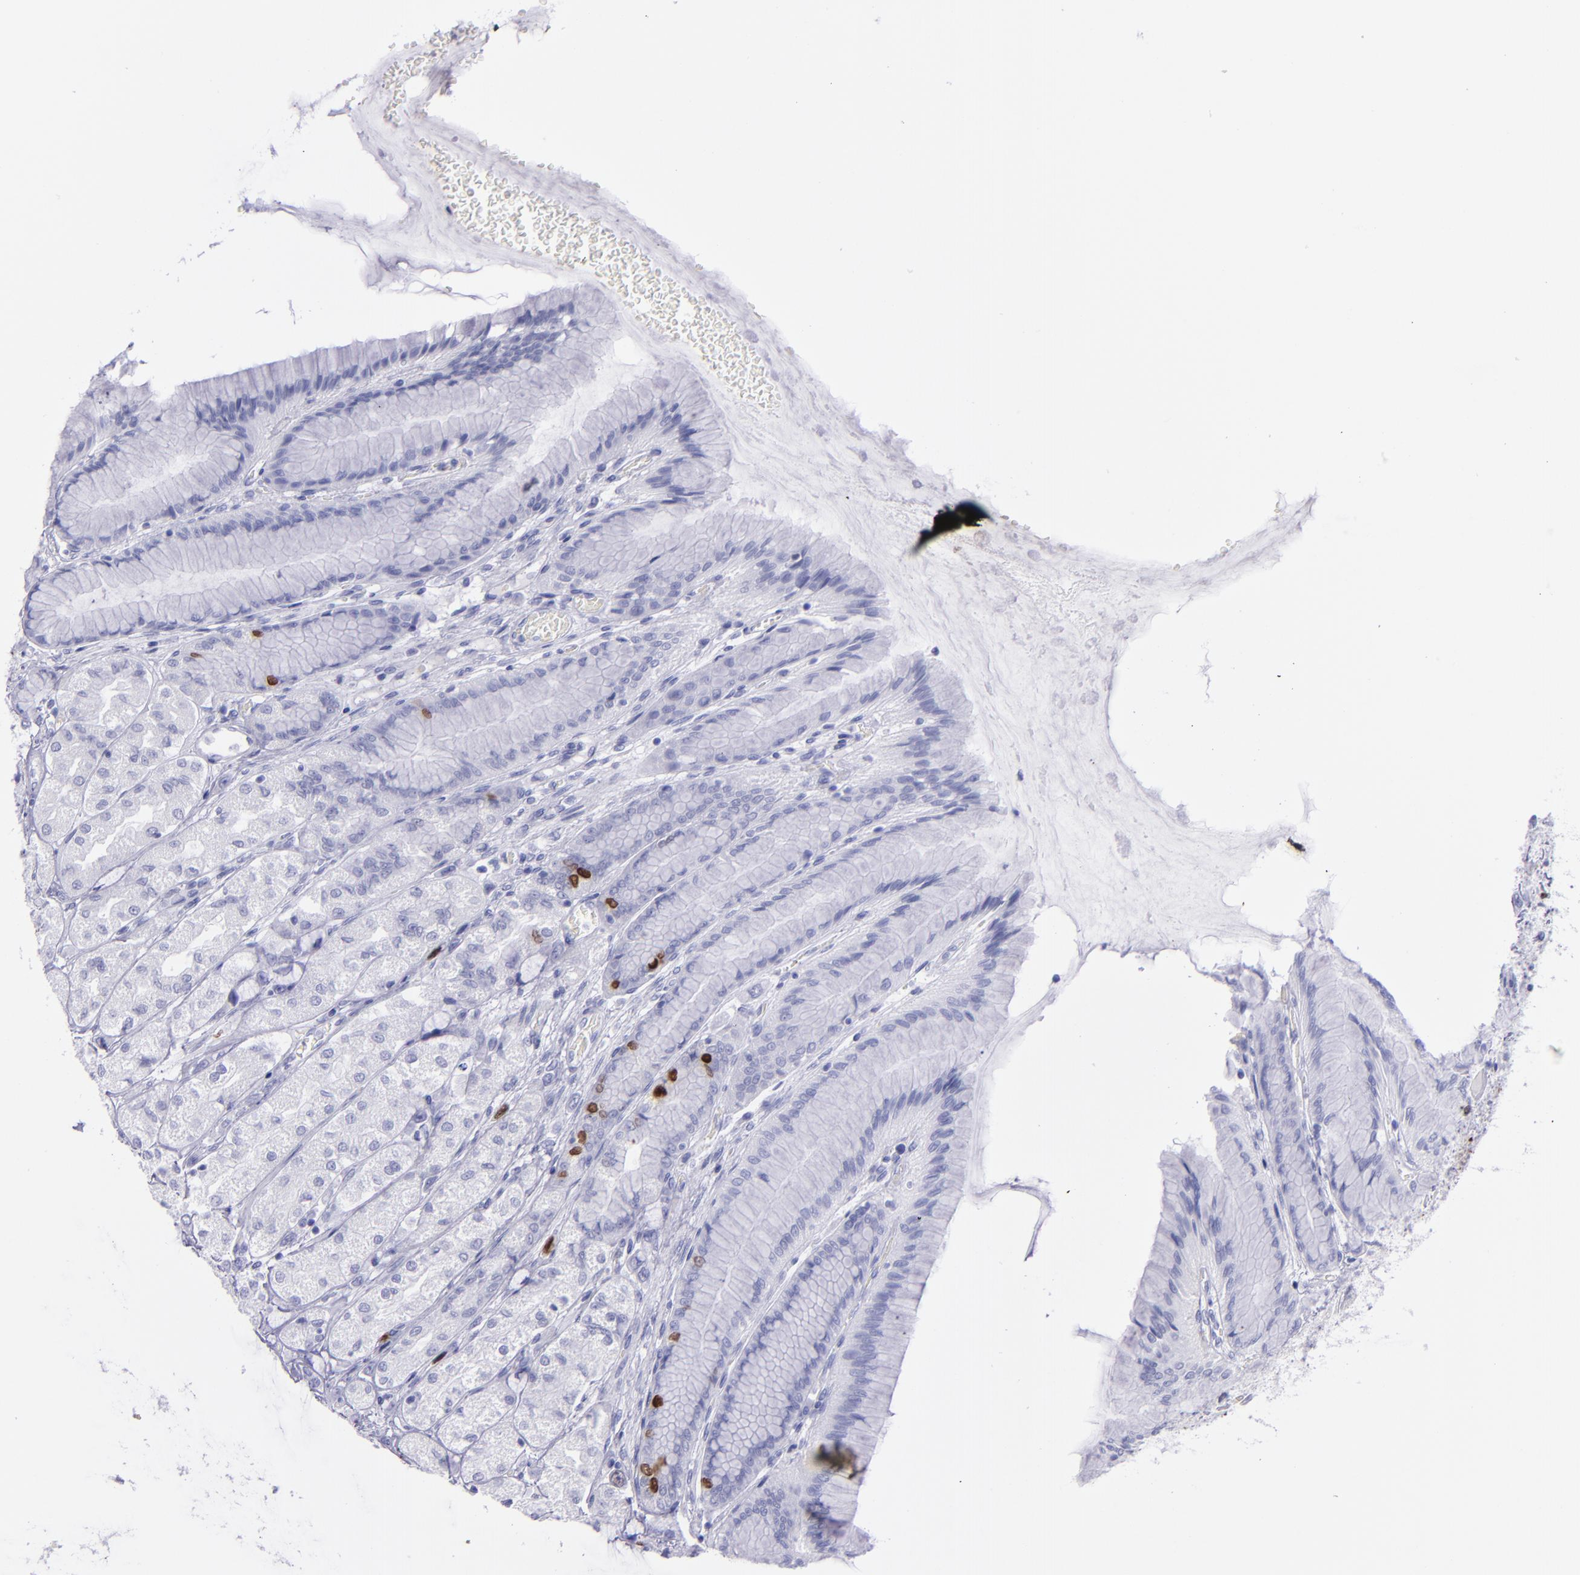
{"staining": {"intensity": "strong", "quantity": "25%-75%", "location": "nuclear"}, "tissue": "stomach", "cell_type": "Glandular cells", "image_type": "normal", "snomed": [{"axis": "morphology", "description": "Normal tissue, NOS"}, {"axis": "morphology", "description": "Adenocarcinoma, NOS"}, {"axis": "topography", "description": "Stomach"}, {"axis": "topography", "description": "Stomach, lower"}], "caption": "IHC (DAB) staining of unremarkable stomach shows strong nuclear protein expression in about 25%-75% of glandular cells.", "gene": "TOP2A", "patient": {"sex": "female", "age": 65}}